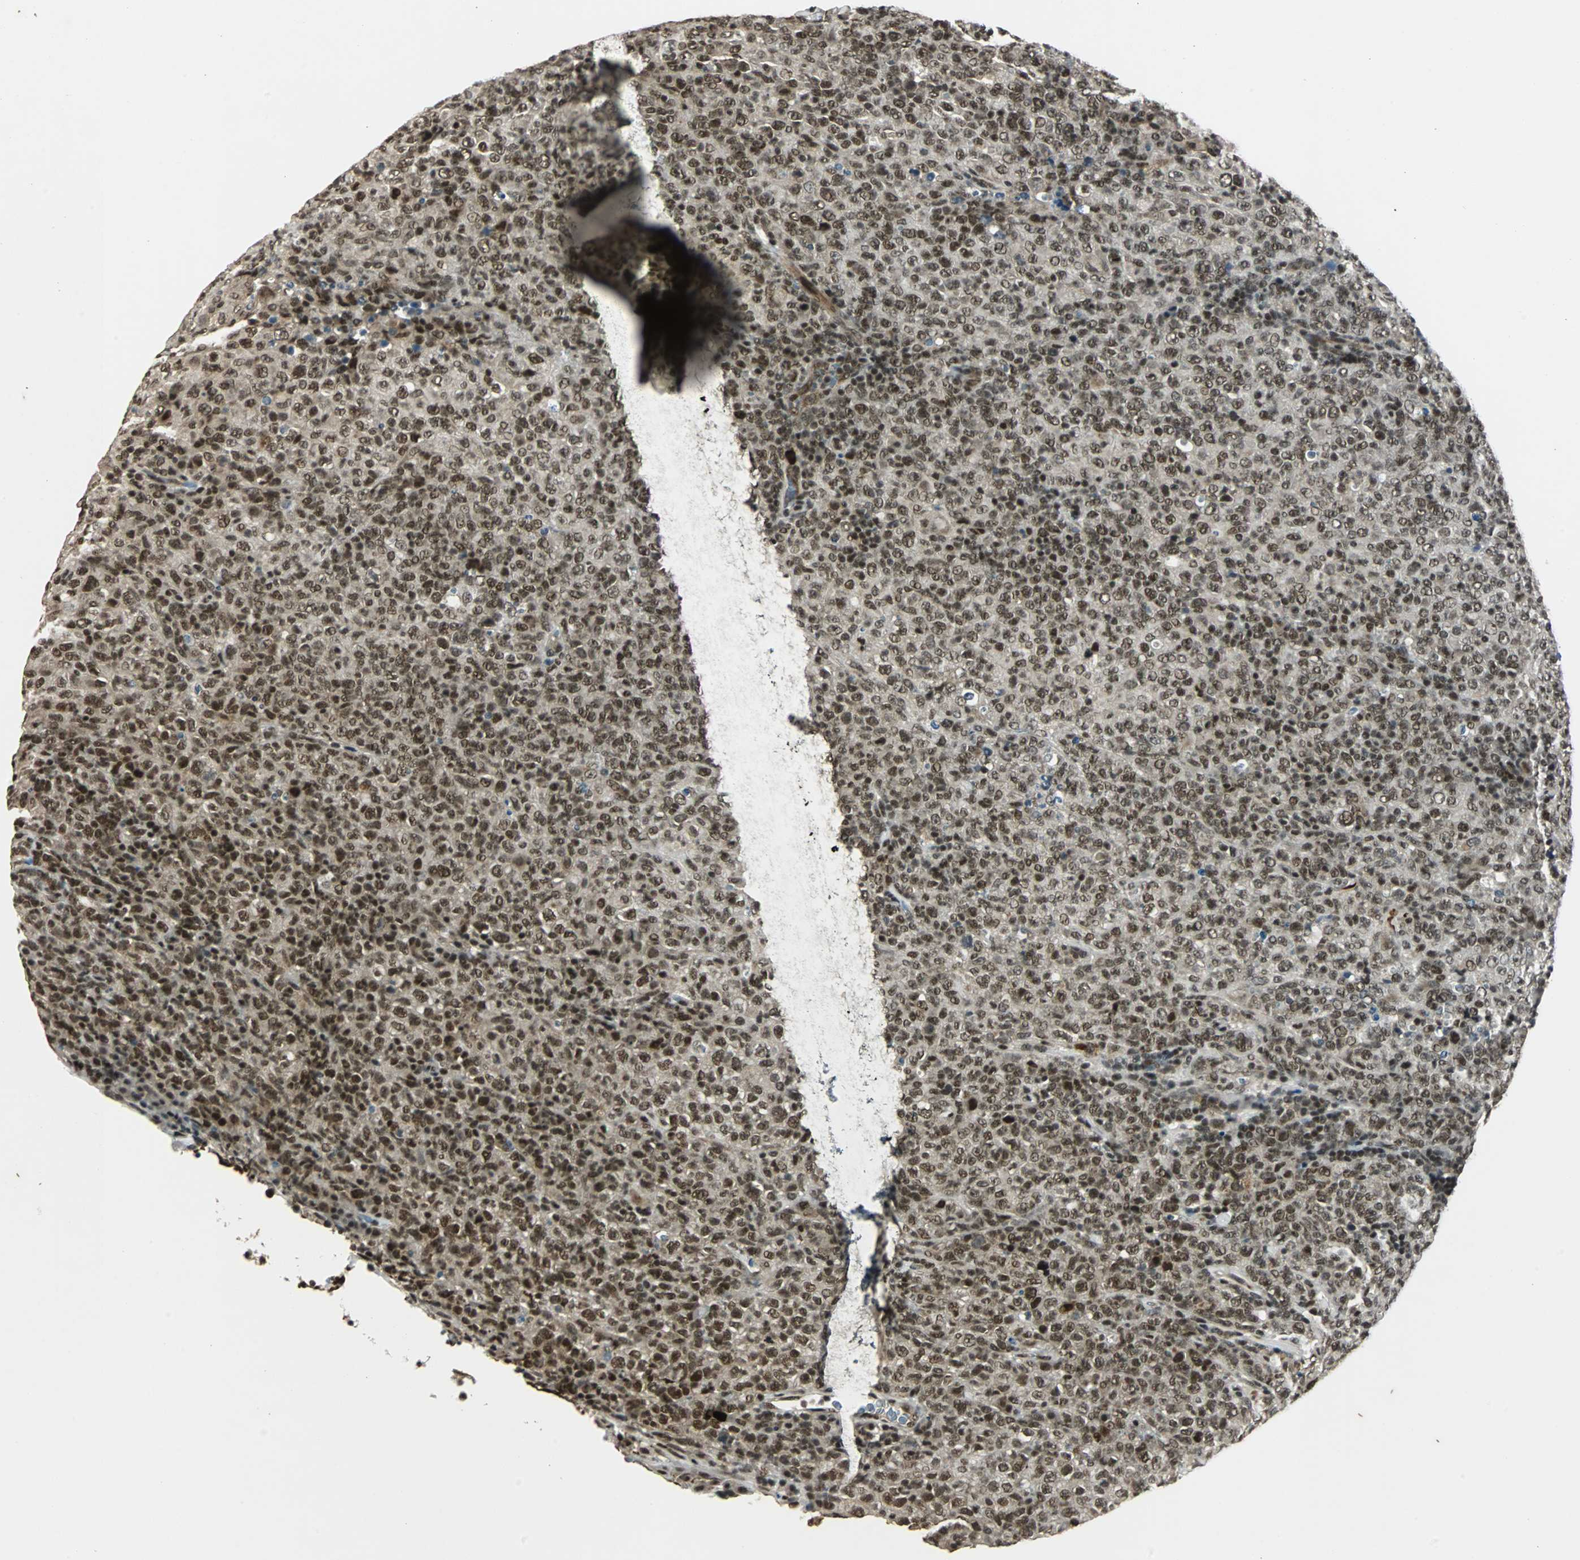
{"staining": {"intensity": "strong", "quantity": ">75%", "location": "nuclear"}, "tissue": "lymphoma", "cell_type": "Tumor cells", "image_type": "cancer", "snomed": [{"axis": "morphology", "description": "Malignant lymphoma, non-Hodgkin's type, High grade"}, {"axis": "topography", "description": "Tonsil"}], "caption": "Immunohistochemistry (DAB) staining of human malignant lymphoma, non-Hodgkin's type (high-grade) displays strong nuclear protein expression in approximately >75% of tumor cells.", "gene": "TAF5", "patient": {"sex": "female", "age": 36}}